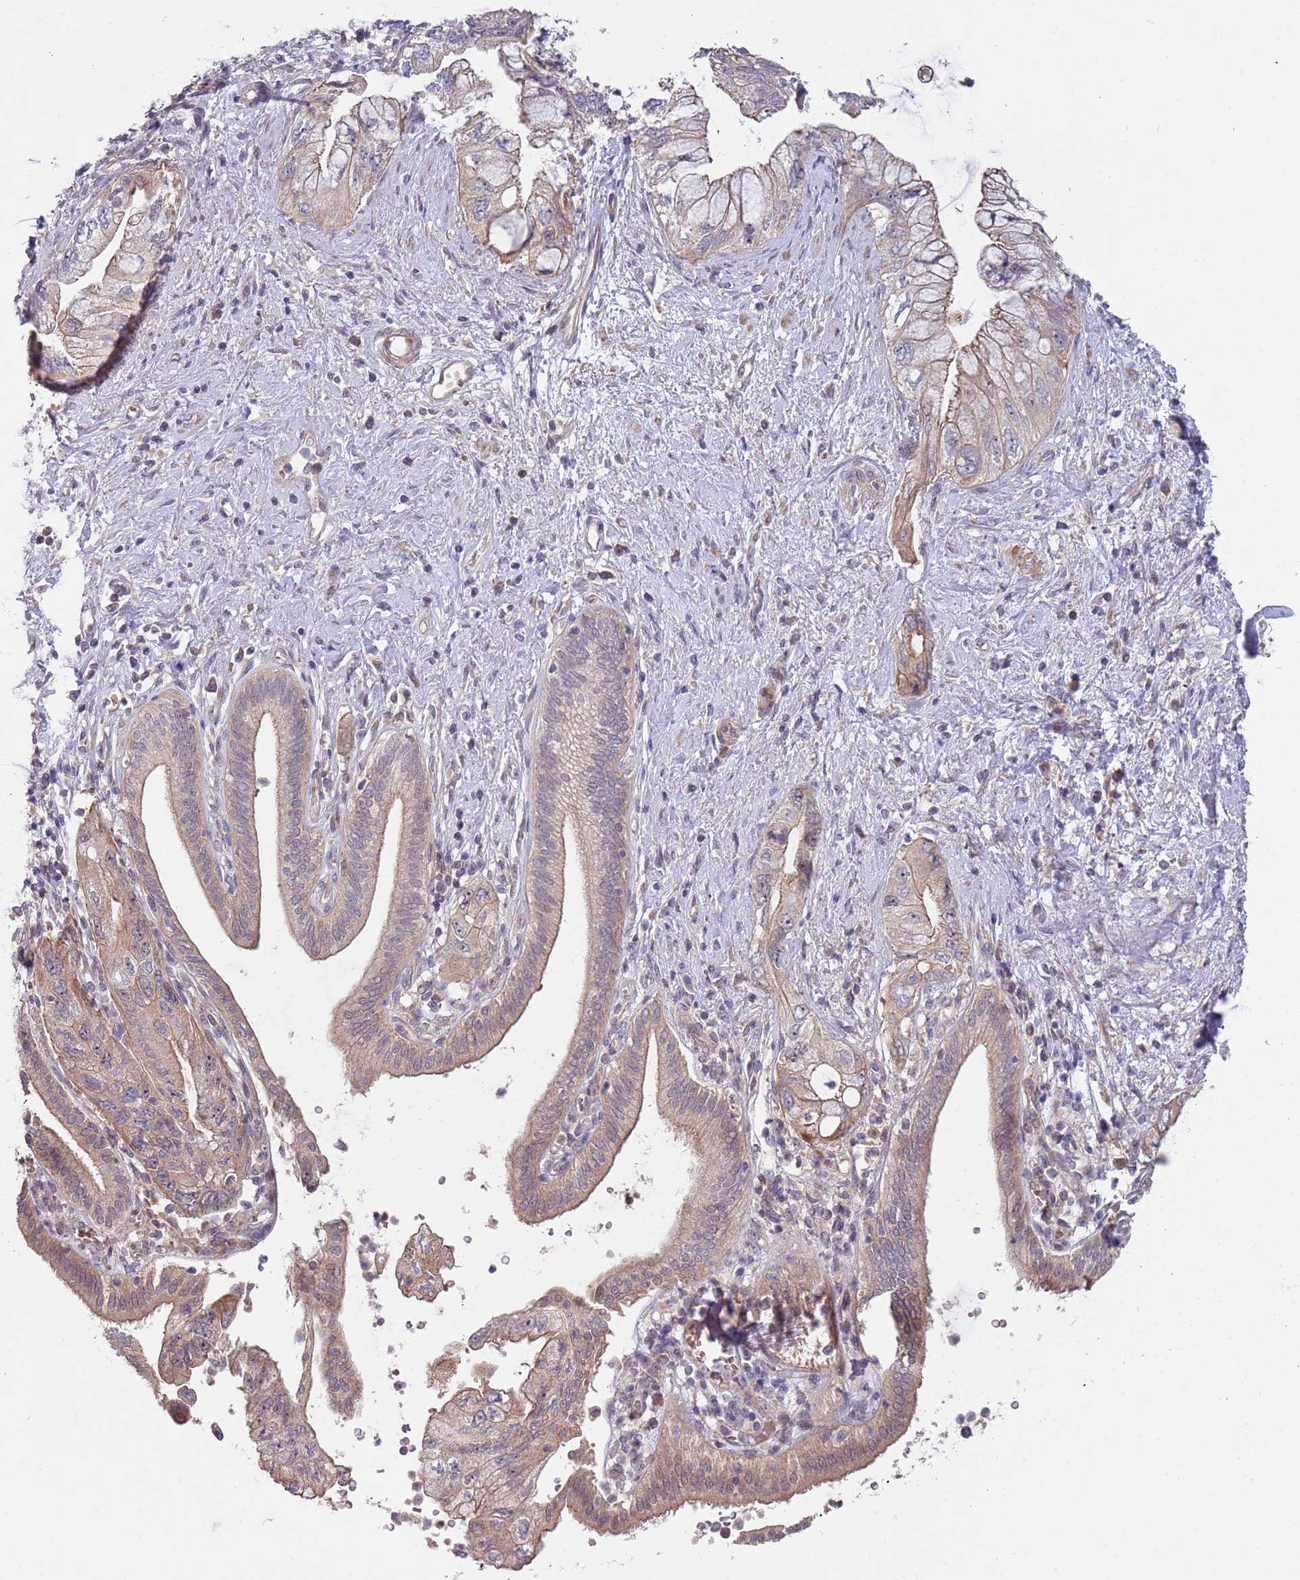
{"staining": {"intensity": "moderate", "quantity": ">75%", "location": "cytoplasmic/membranous"}, "tissue": "pancreatic cancer", "cell_type": "Tumor cells", "image_type": "cancer", "snomed": [{"axis": "morphology", "description": "Adenocarcinoma, NOS"}, {"axis": "topography", "description": "Pancreas"}], "caption": "Immunohistochemical staining of pancreatic cancer (adenocarcinoma) displays medium levels of moderate cytoplasmic/membranous protein positivity in approximately >75% of tumor cells. (Stains: DAB in brown, nuclei in blue, Microscopy: brightfield microscopy at high magnification).", "gene": "TRAPPC6B", "patient": {"sex": "female", "age": 73}}